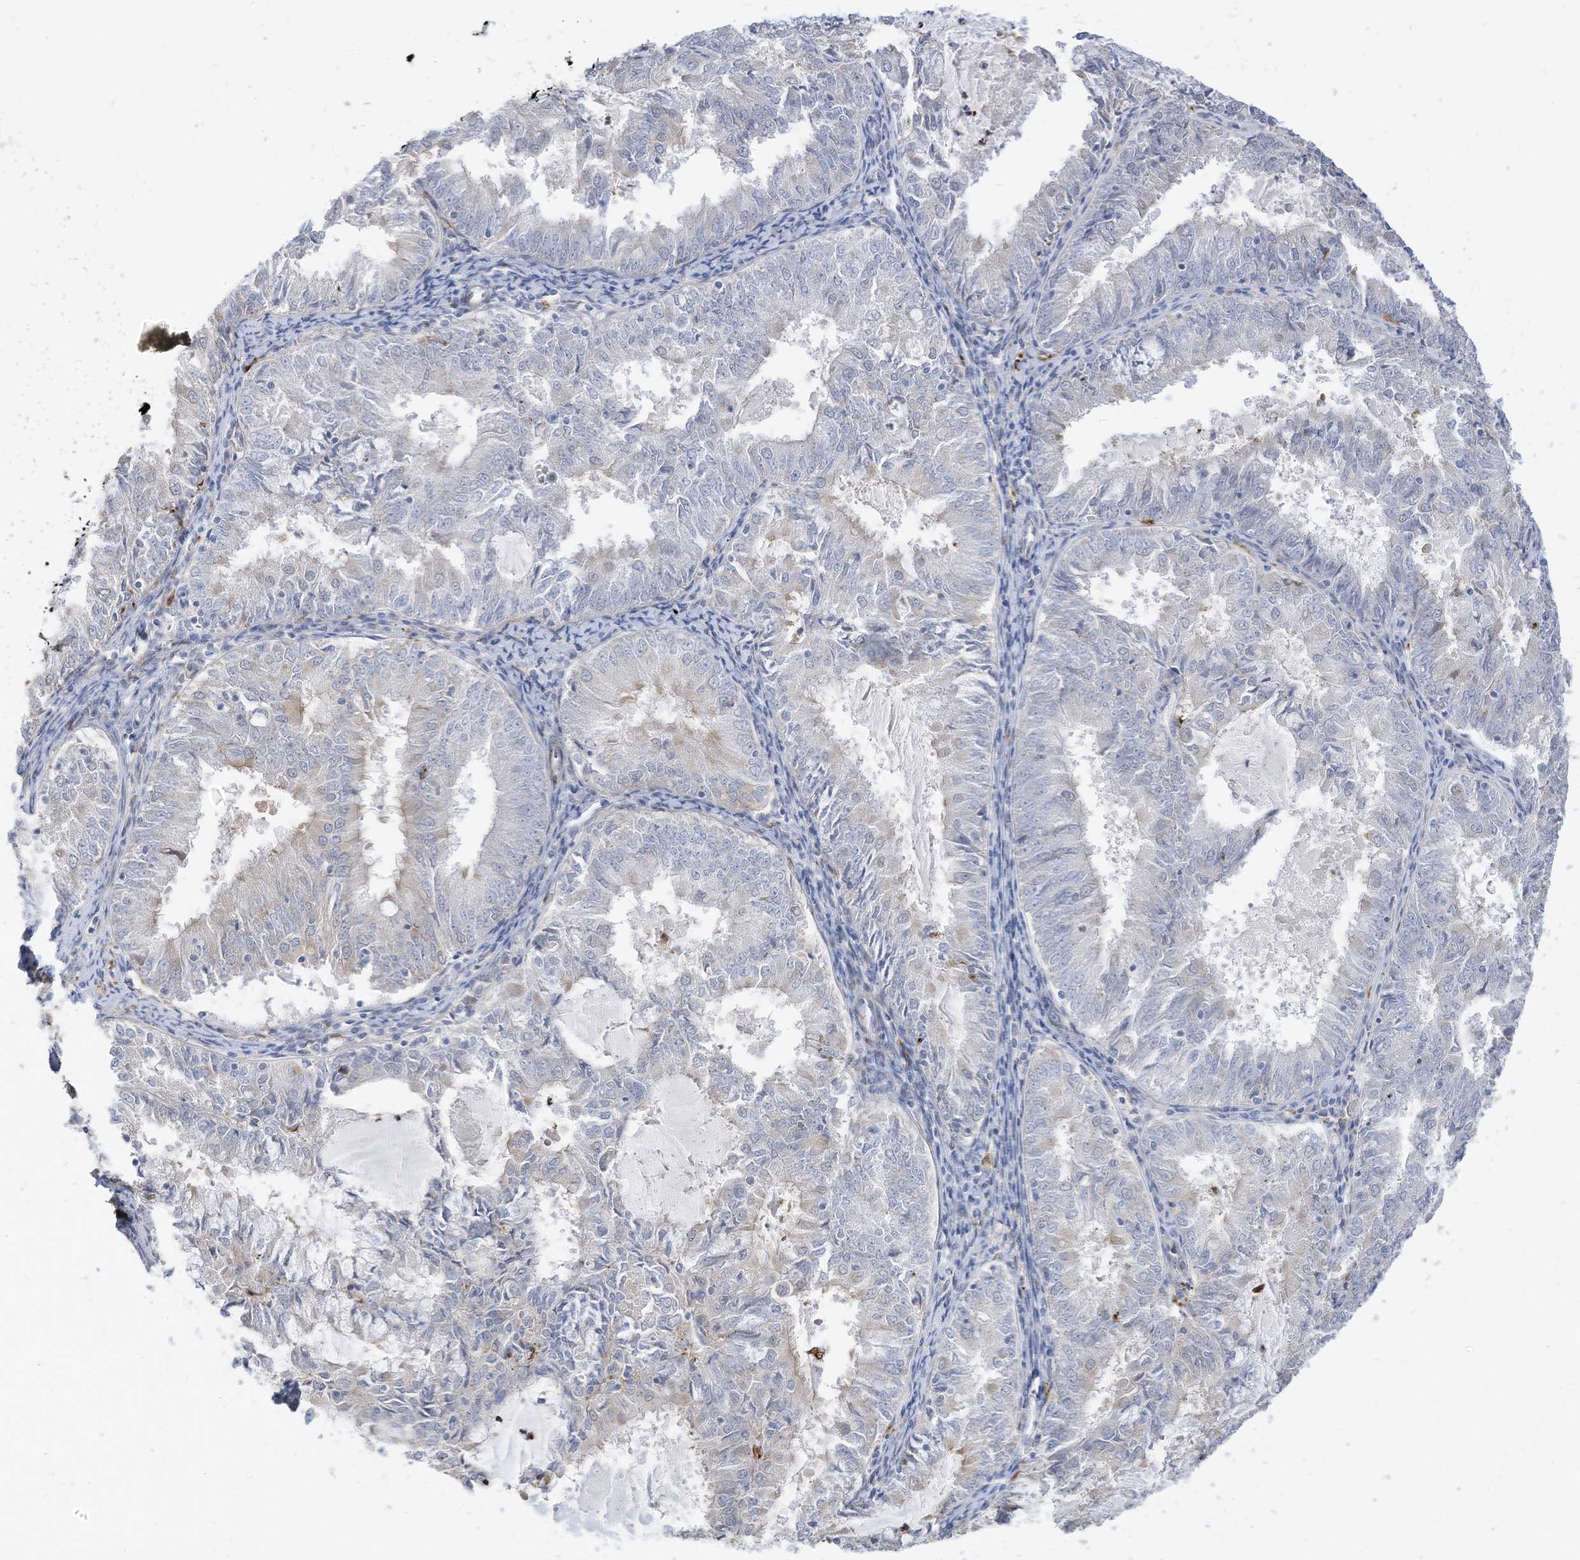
{"staining": {"intensity": "negative", "quantity": "none", "location": "none"}, "tissue": "endometrial cancer", "cell_type": "Tumor cells", "image_type": "cancer", "snomed": [{"axis": "morphology", "description": "Adenocarcinoma, NOS"}, {"axis": "topography", "description": "Endometrium"}], "caption": "Immunohistochemistry of human endometrial cancer reveals no positivity in tumor cells.", "gene": "ATP13A1", "patient": {"sex": "female", "age": 57}}